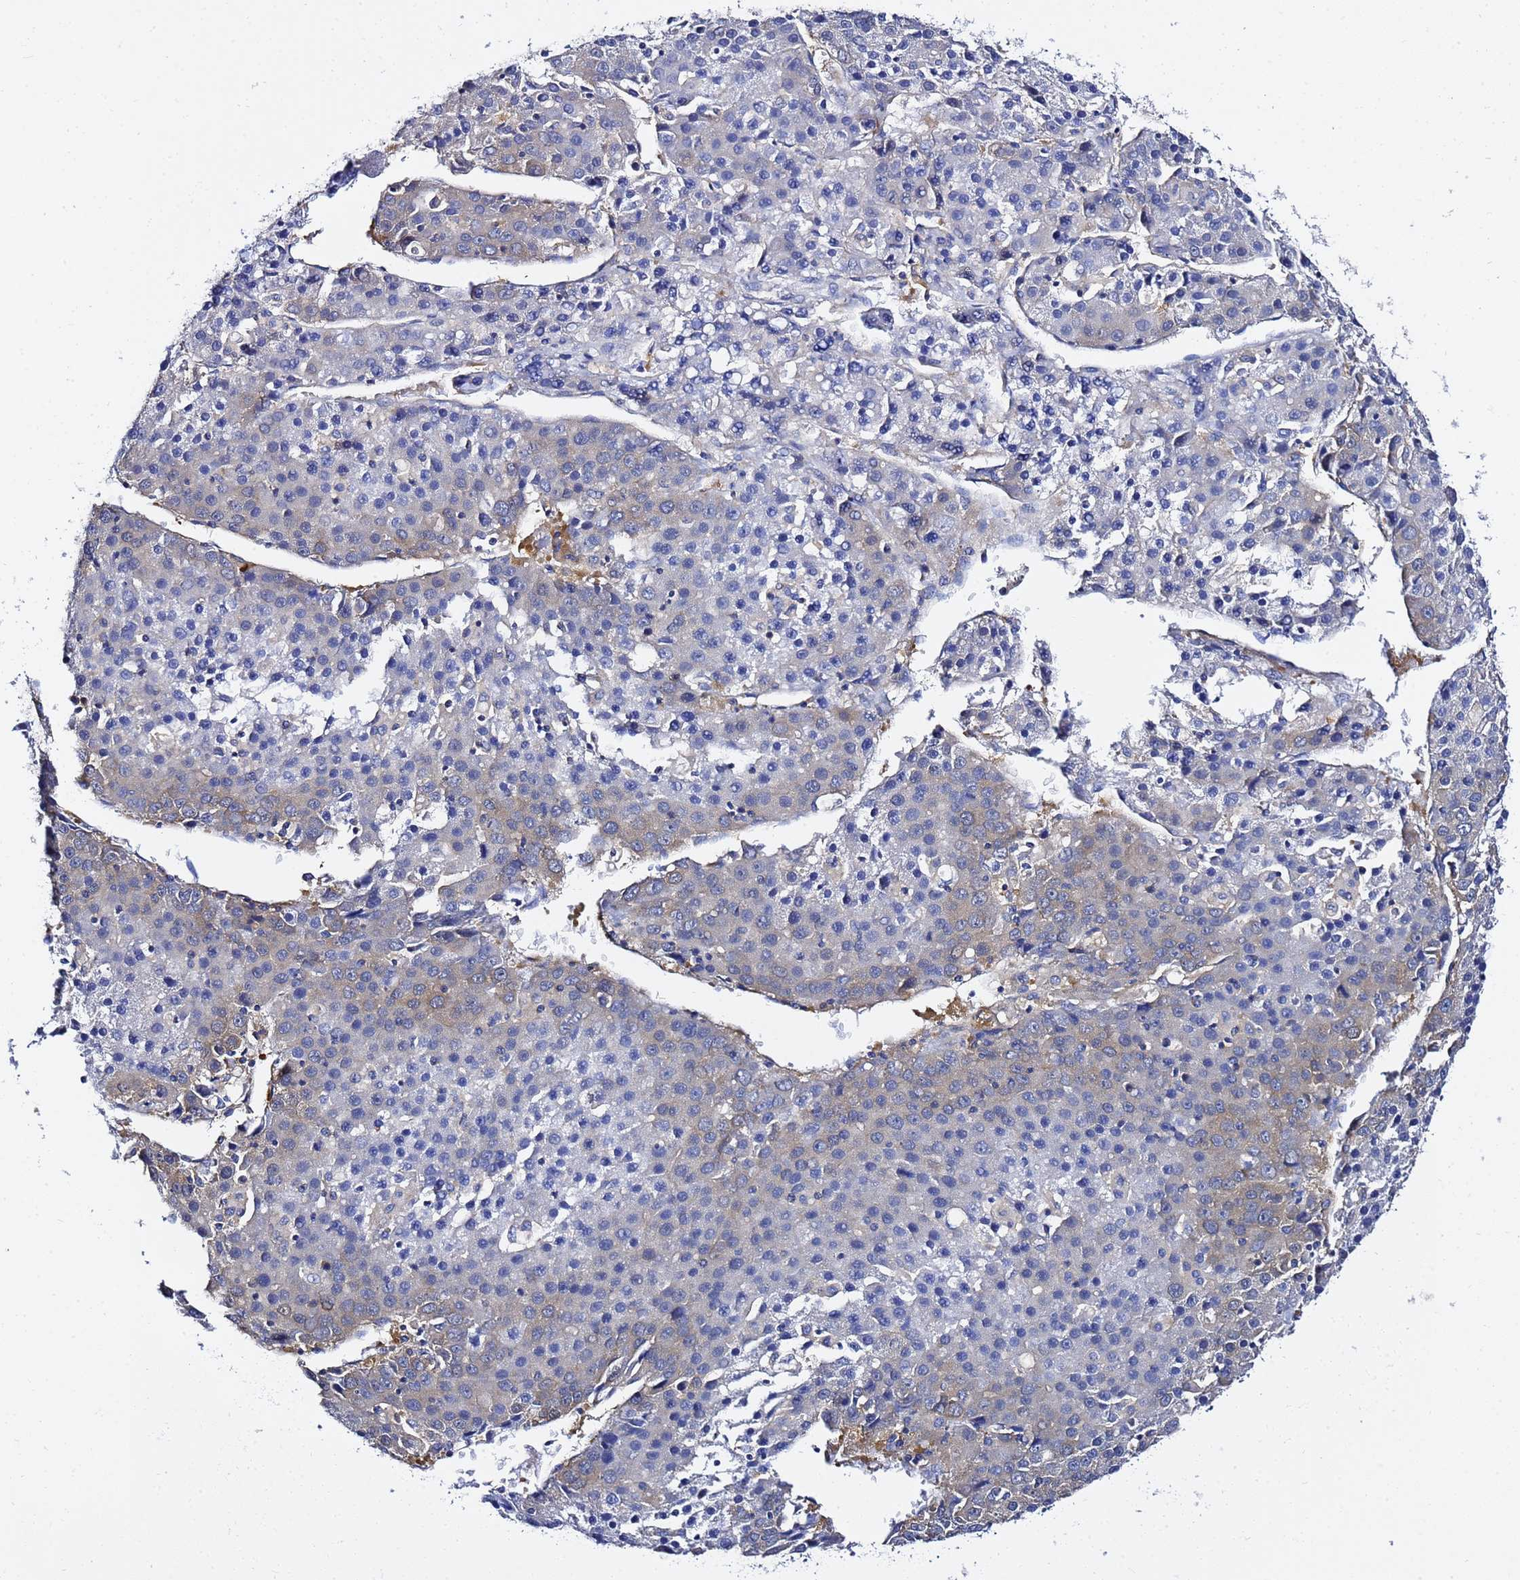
{"staining": {"intensity": "weak", "quantity": "<25%", "location": "cytoplasmic/membranous"}, "tissue": "liver cancer", "cell_type": "Tumor cells", "image_type": "cancer", "snomed": [{"axis": "morphology", "description": "Carcinoma, Hepatocellular, NOS"}, {"axis": "topography", "description": "Liver"}], "caption": "Human liver cancer (hepatocellular carcinoma) stained for a protein using IHC exhibits no staining in tumor cells.", "gene": "LENG1", "patient": {"sex": "male", "age": 55}}